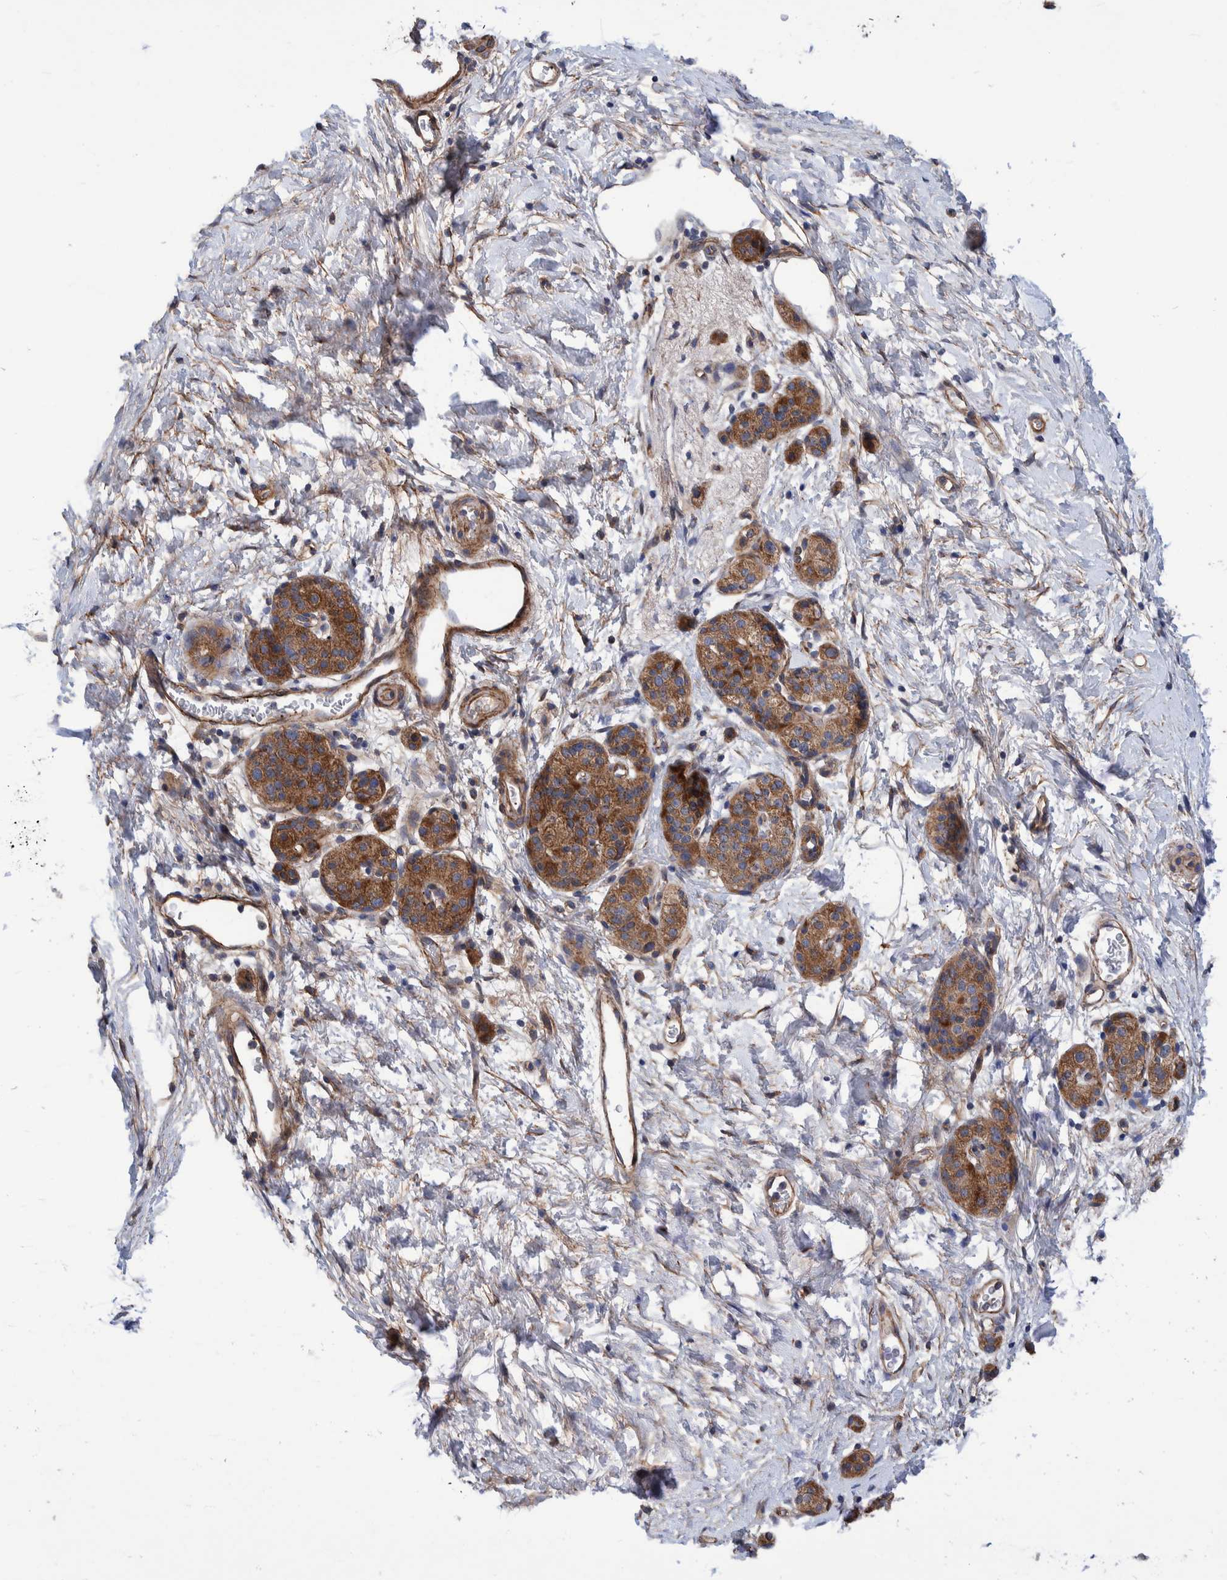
{"staining": {"intensity": "moderate", "quantity": ">75%", "location": "cytoplasmic/membranous"}, "tissue": "pancreatic cancer", "cell_type": "Tumor cells", "image_type": "cancer", "snomed": [{"axis": "morphology", "description": "Adenocarcinoma, NOS"}, {"axis": "topography", "description": "Pancreas"}], "caption": "Protein expression analysis of pancreatic cancer shows moderate cytoplasmic/membranous staining in about >75% of tumor cells.", "gene": "SLC25A10", "patient": {"sex": "male", "age": 50}}